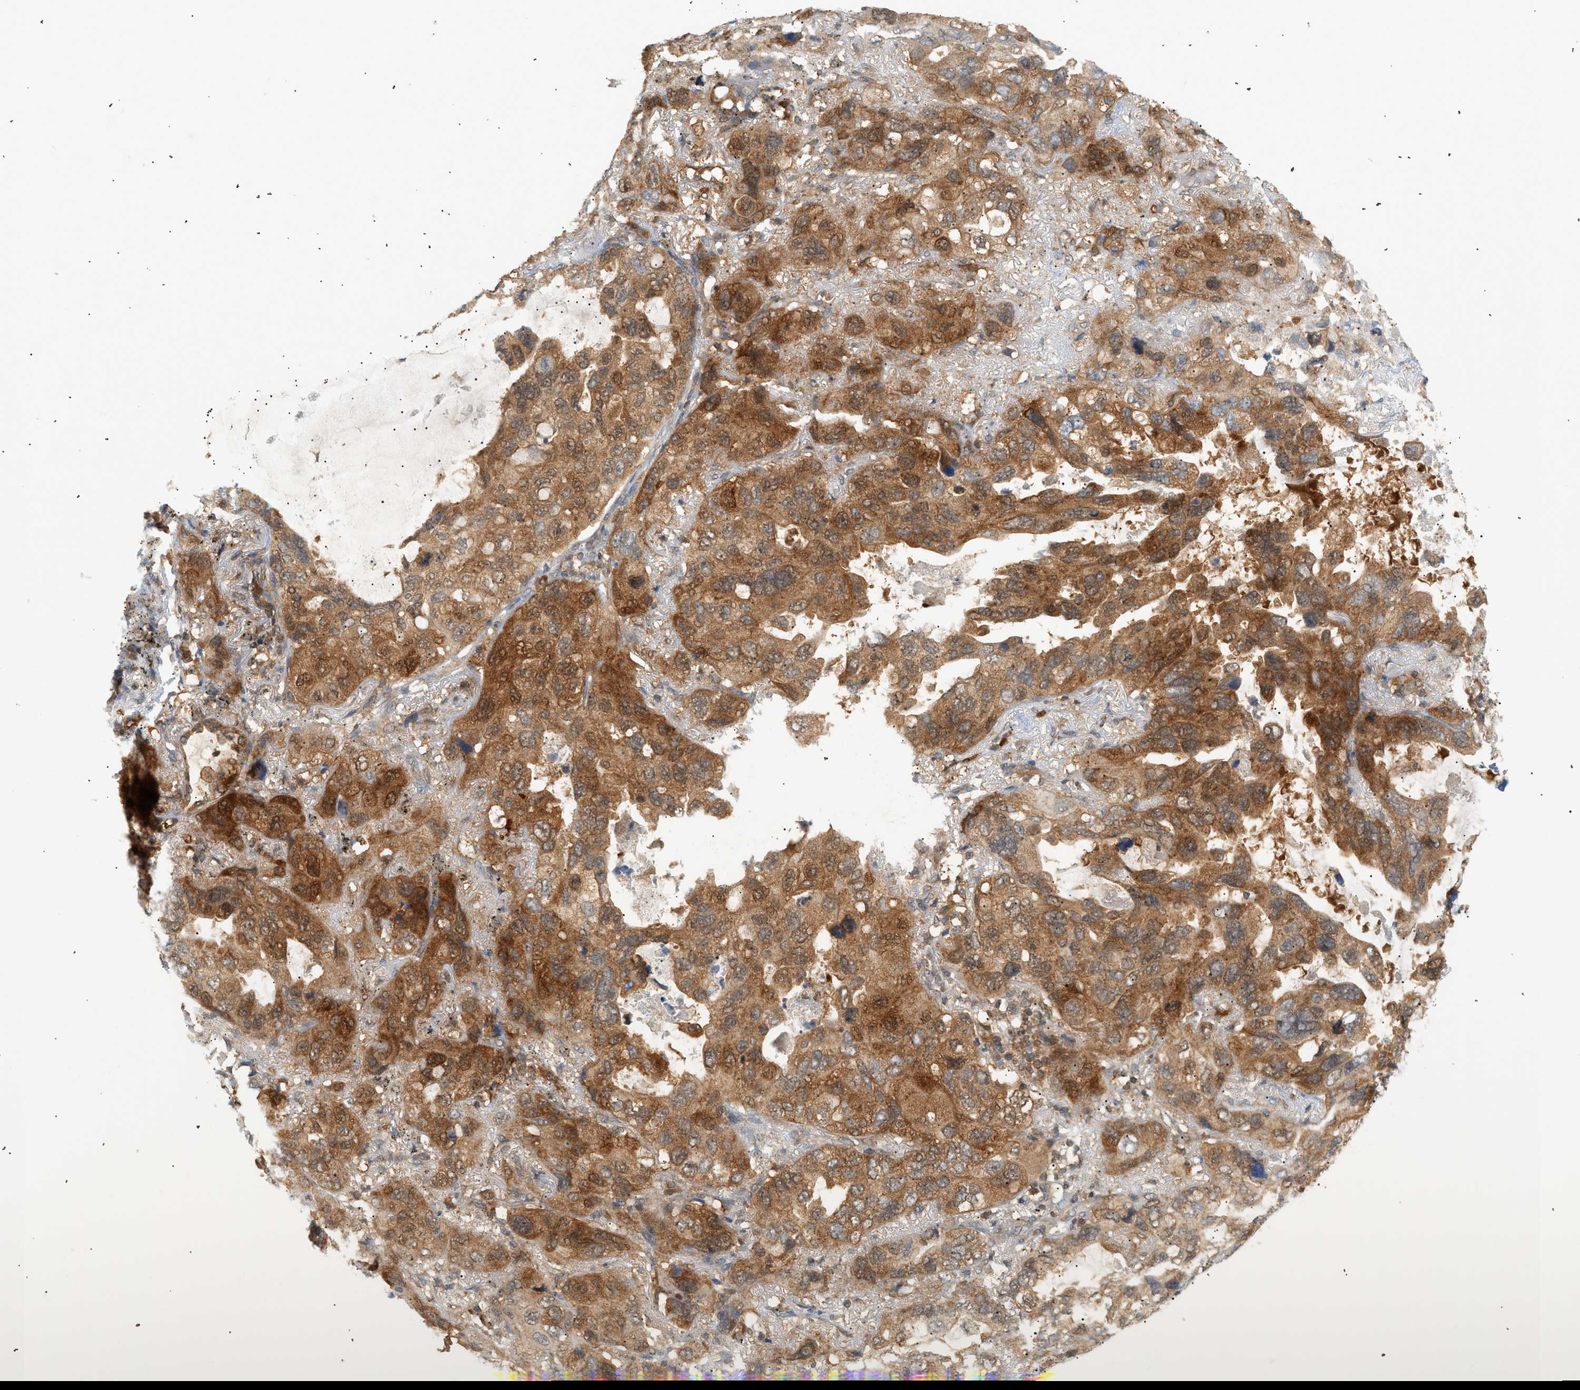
{"staining": {"intensity": "moderate", "quantity": ">75%", "location": "cytoplasmic/membranous"}, "tissue": "lung cancer", "cell_type": "Tumor cells", "image_type": "cancer", "snomed": [{"axis": "morphology", "description": "Squamous cell carcinoma, NOS"}, {"axis": "topography", "description": "Lung"}], "caption": "Lung squamous cell carcinoma tissue exhibits moderate cytoplasmic/membranous positivity in about >75% of tumor cells", "gene": "SHC1", "patient": {"sex": "female", "age": 73}}